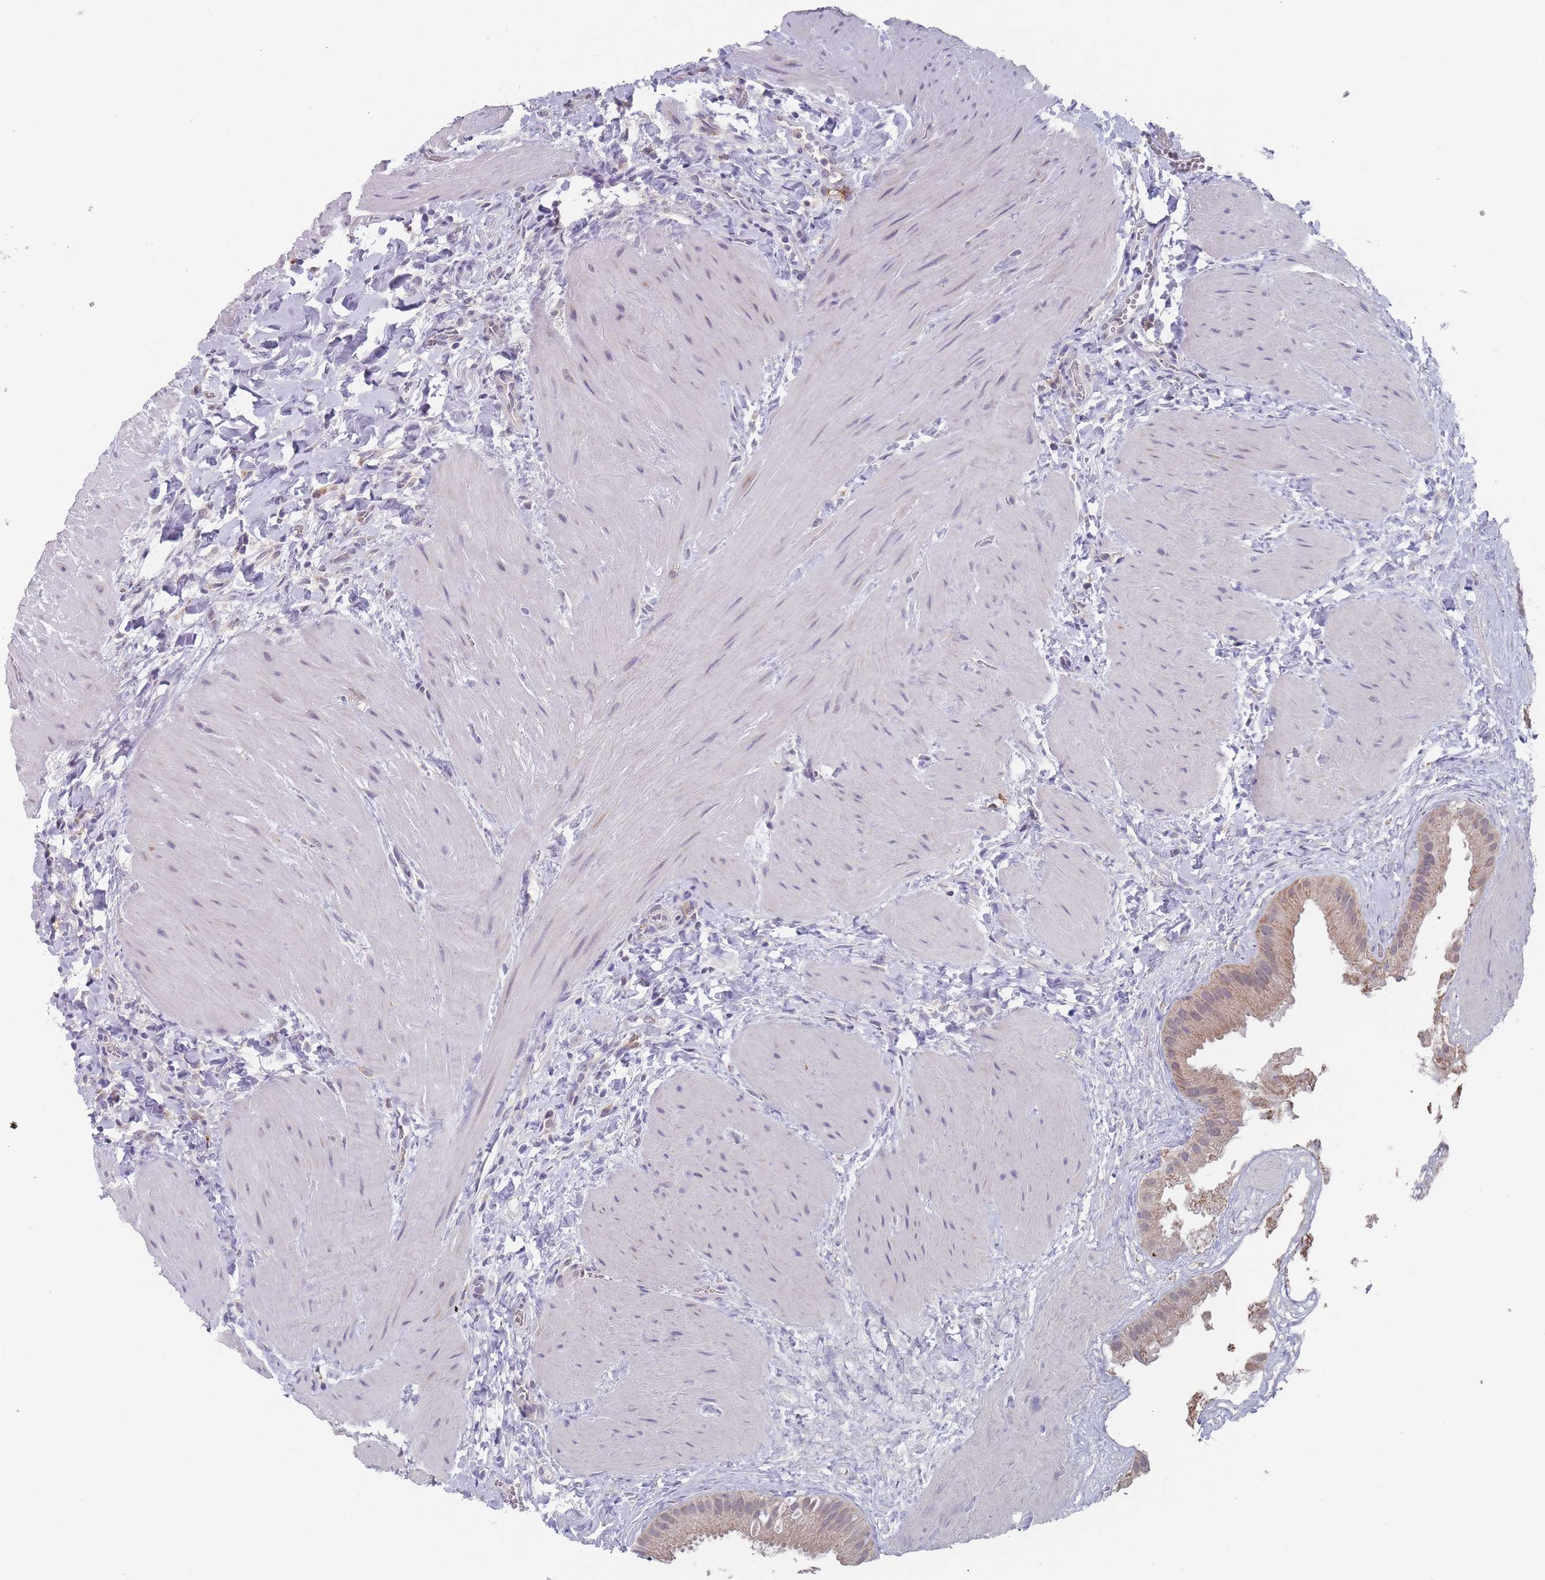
{"staining": {"intensity": "moderate", "quantity": "25%-75%", "location": "cytoplasmic/membranous,nuclear"}, "tissue": "gallbladder", "cell_type": "Glandular cells", "image_type": "normal", "snomed": [{"axis": "morphology", "description": "Normal tissue, NOS"}, {"axis": "topography", "description": "Gallbladder"}], "caption": "An immunohistochemistry (IHC) photomicrograph of normal tissue is shown. Protein staining in brown highlights moderate cytoplasmic/membranous,nuclear positivity in gallbladder within glandular cells. The protein of interest is stained brown, and the nuclei are stained in blue (DAB IHC with brightfield microscopy, high magnification).", "gene": "PEX7", "patient": {"sex": "male", "age": 55}}